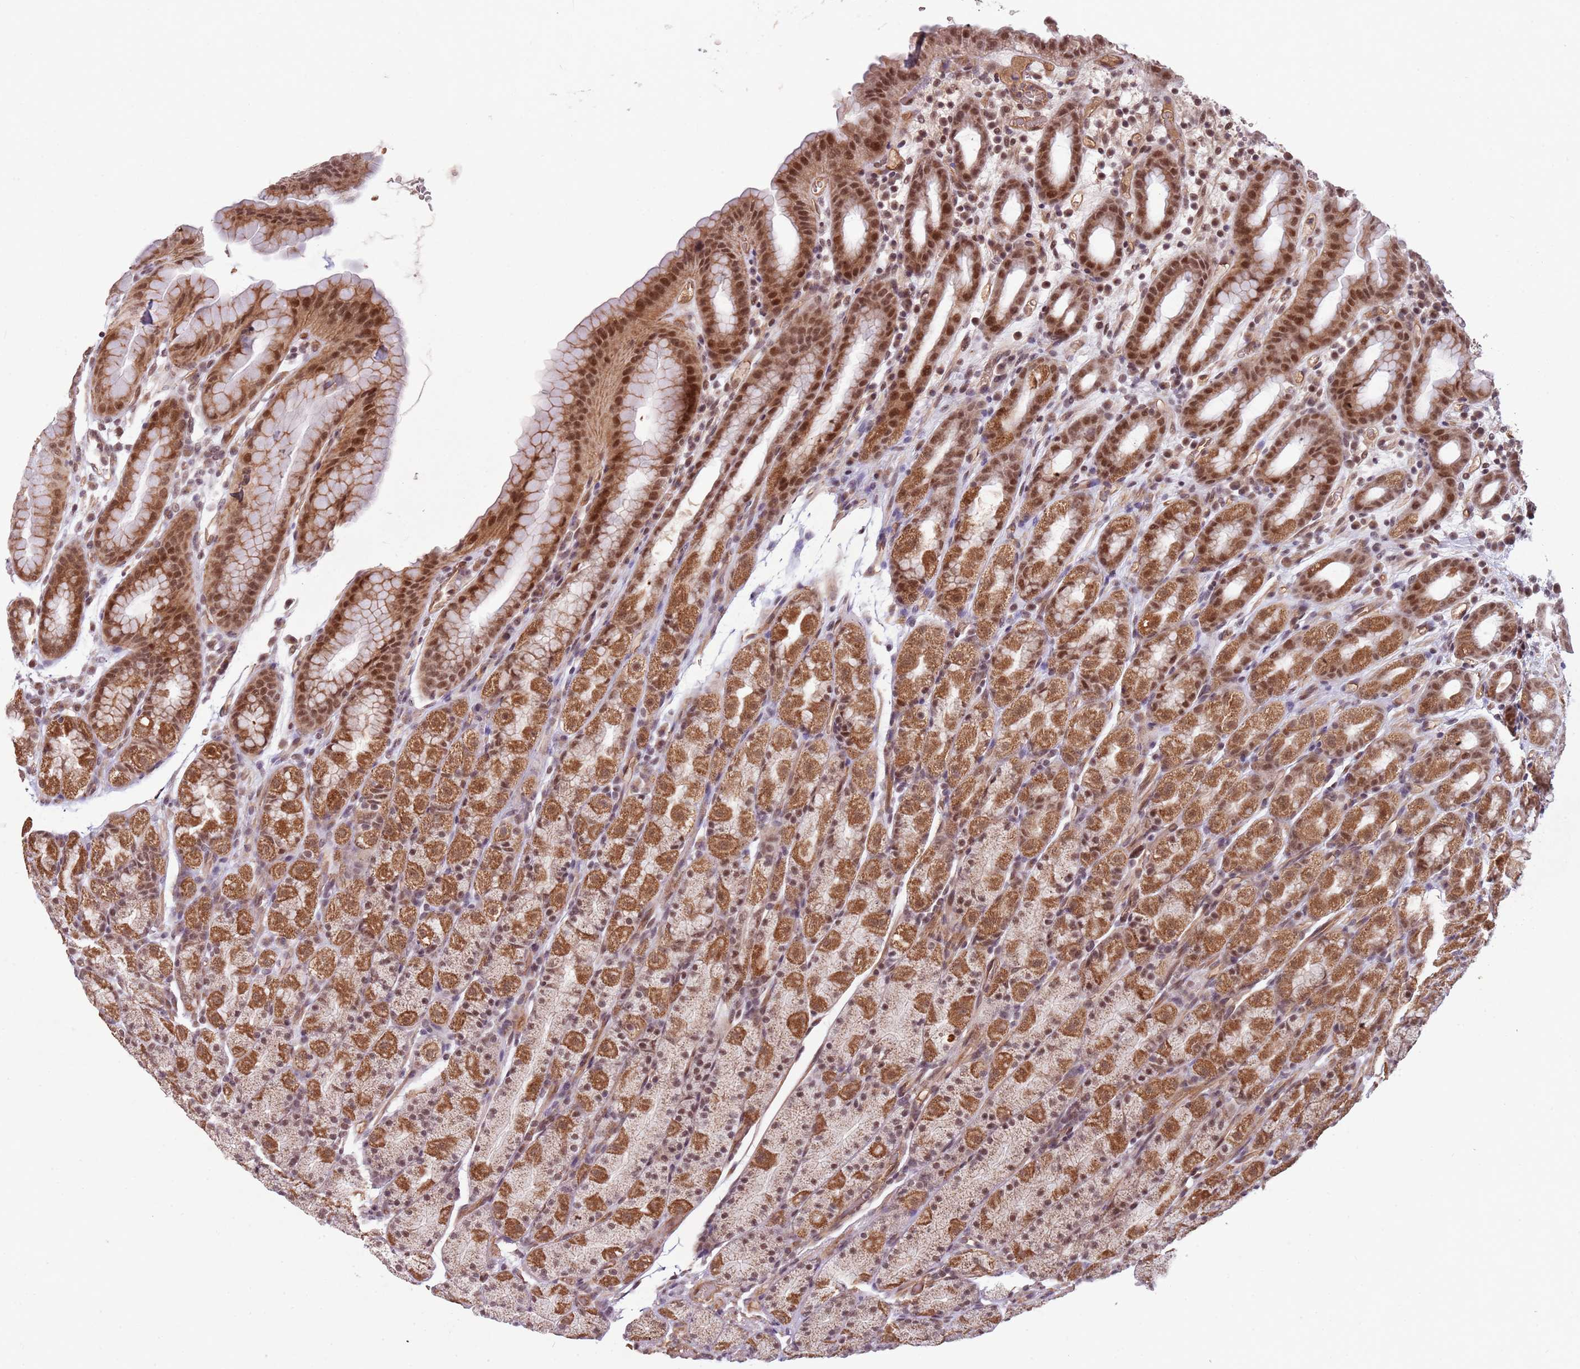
{"staining": {"intensity": "strong", "quantity": ">75%", "location": "cytoplasmic/membranous,nuclear"}, "tissue": "stomach", "cell_type": "Glandular cells", "image_type": "normal", "snomed": [{"axis": "morphology", "description": "Normal tissue, NOS"}, {"axis": "topography", "description": "Stomach, upper"}, {"axis": "topography", "description": "Stomach, lower"}, {"axis": "topography", "description": "Small intestine"}], "caption": "This histopathology image reveals IHC staining of normal stomach, with high strong cytoplasmic/membranous,nuclear staining in approximately >75% of glandular cells.", "gene": "SUDS3", "patient": {"sex": "male", "age": 68}}